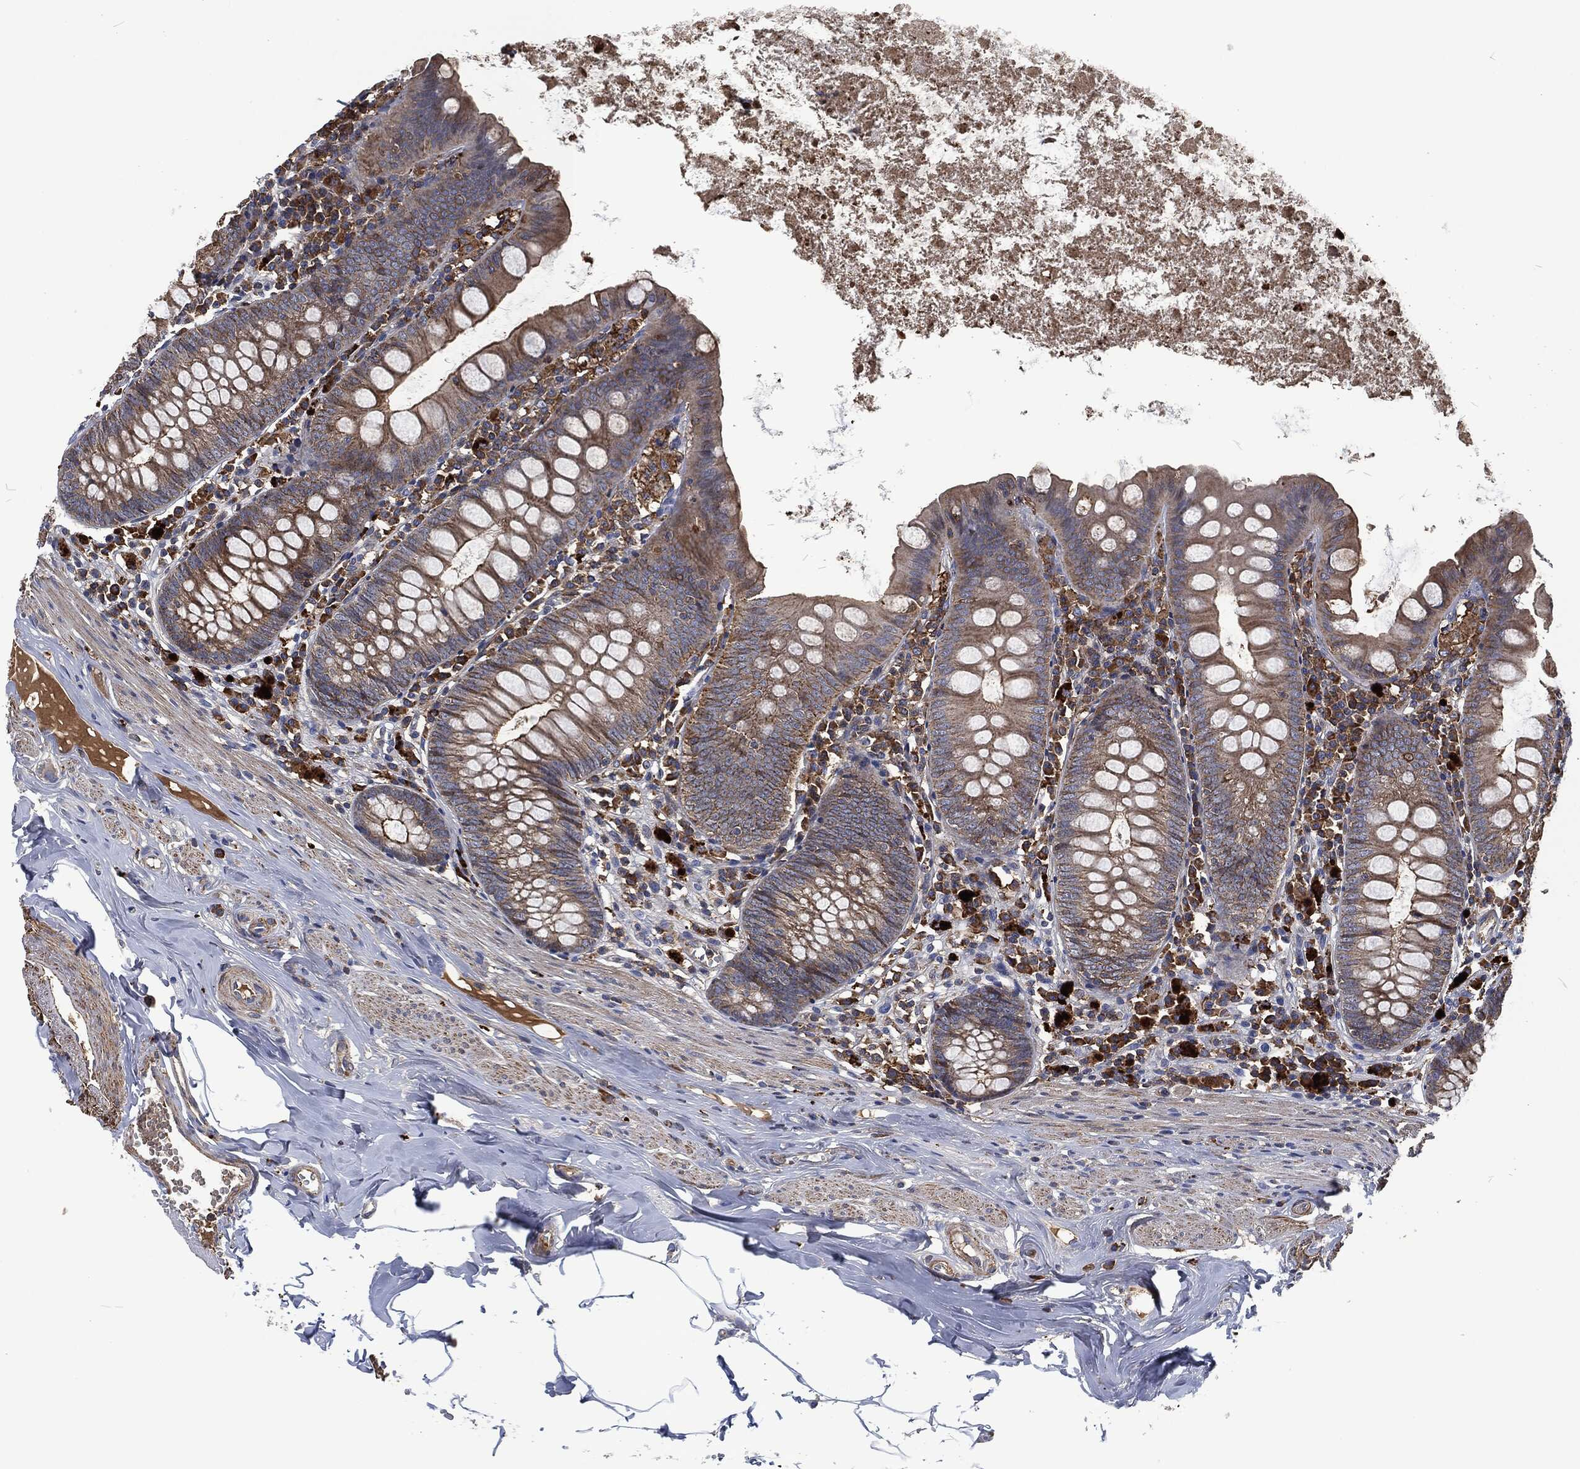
{"staining": {"intensity": "strong", "quantity": "<25%", "location": "cytoplasmic/membranous"}, "tissue": "appendix", "cell_type": "Glandular cells", "image_type": "normal", "snomed": [{"axis": "morphology", "description": "Normal tissue, NOS"}, {"axis": "topography", "description": "Appendix"}], "caption": "An immunohistochemistry micrograph of unremarkable tissue is shown. Protein staining in brown labels strong cytoplasmic/membranous positivity in appendix within glandular cells. (DAB IHC with brightfield microscopy, high magnification).", "gene": "LGALS9", "patient": {"sex": "female", "age": 82}}